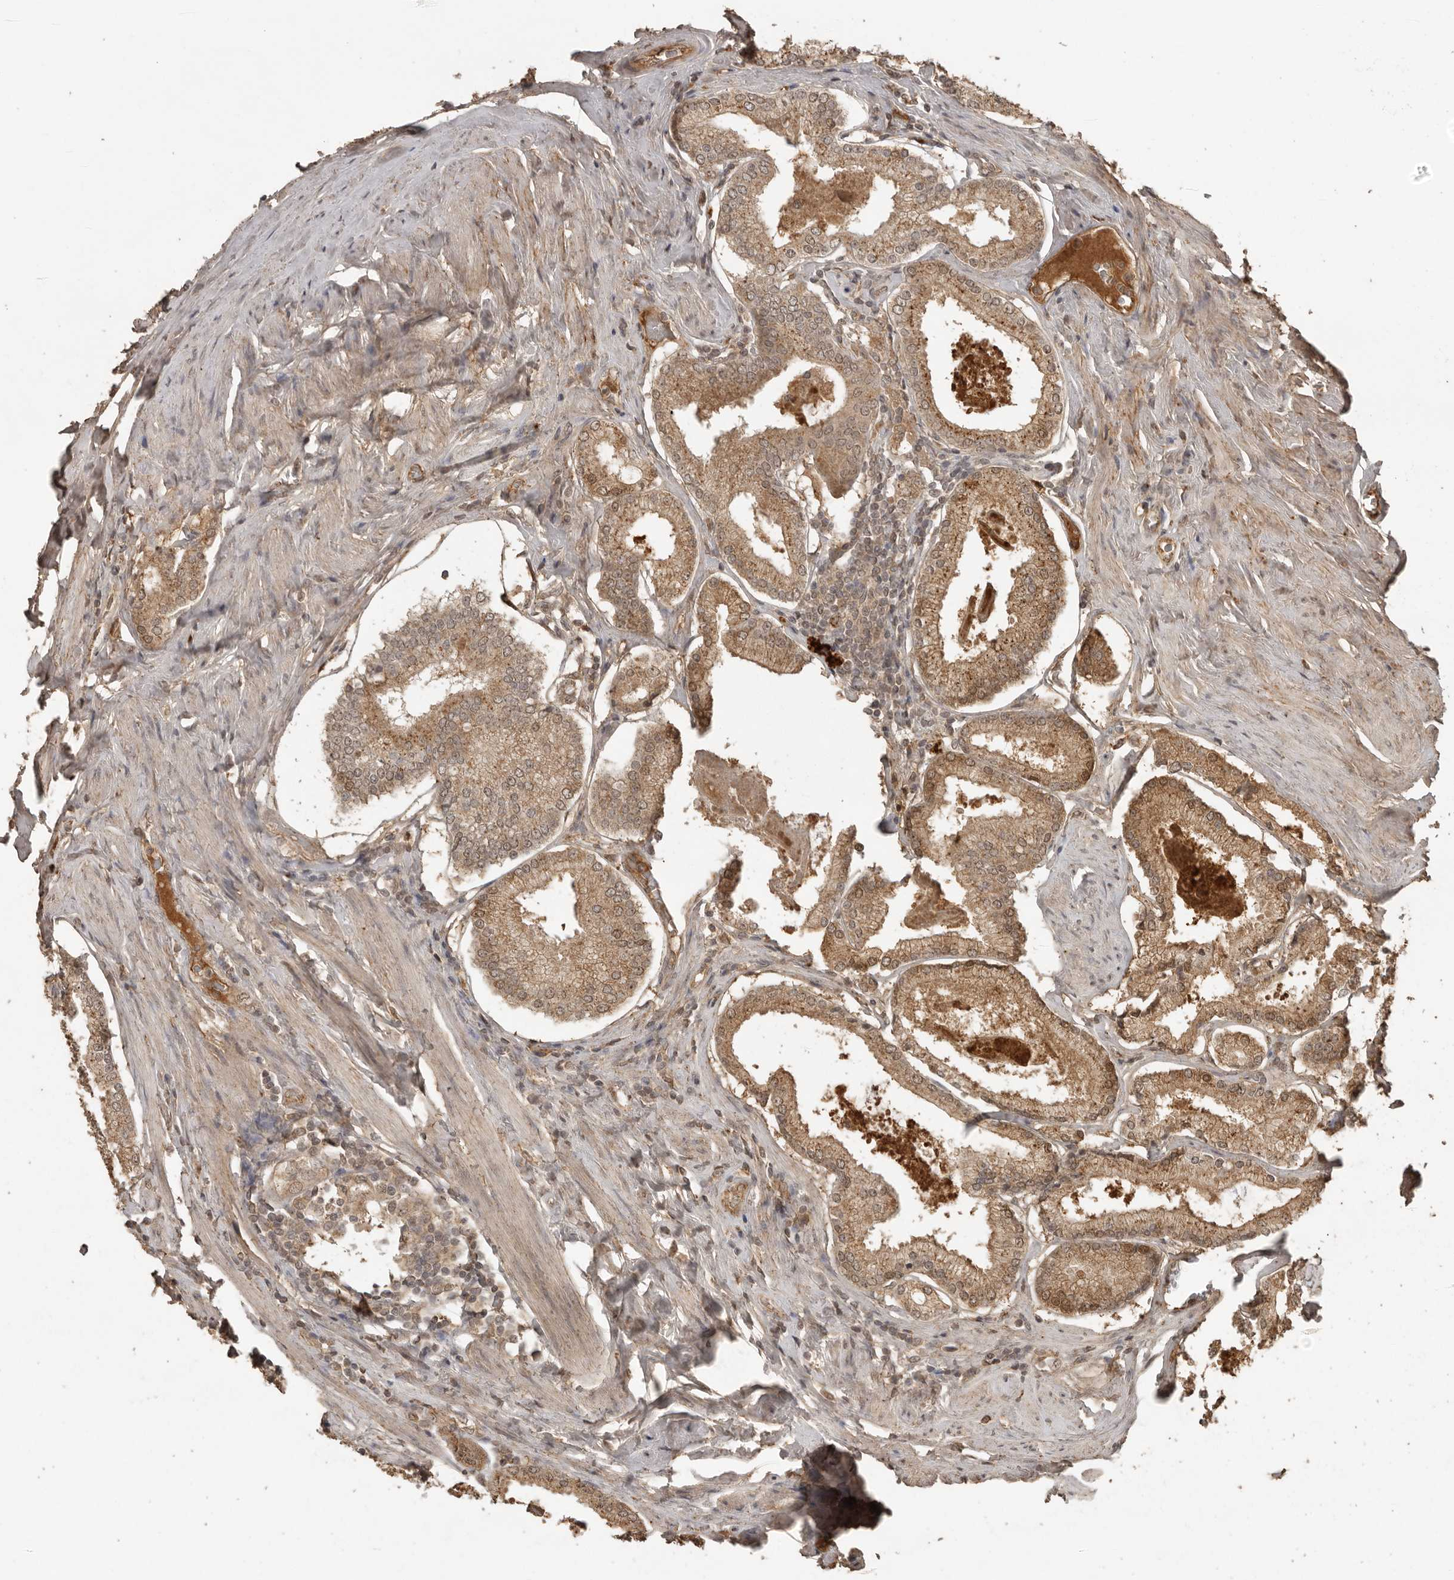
{"staining": {"intensity": "moderate", "quantity": ">75%", "location": "cytoplasmic/membranous"}, "tissue": "prostate cancer", "cell_type": "Tumor cells", "image_type": "cancer", "snomed": [{"axis": "morphology", "description": "Adenocarcinoma, Low grade"}, {"axis": "topography", "description": "Prostate"}], "caption": "Brown immunohistochemical staining in human prostate cancer reveals moderate cytoplasmic/membranous positivity in approximately >75% of tumor cells. (IHC, brightfield microscopy, high magnification).", "gene": "CTF1", "patient": {"sex": "male", "age": 71}}